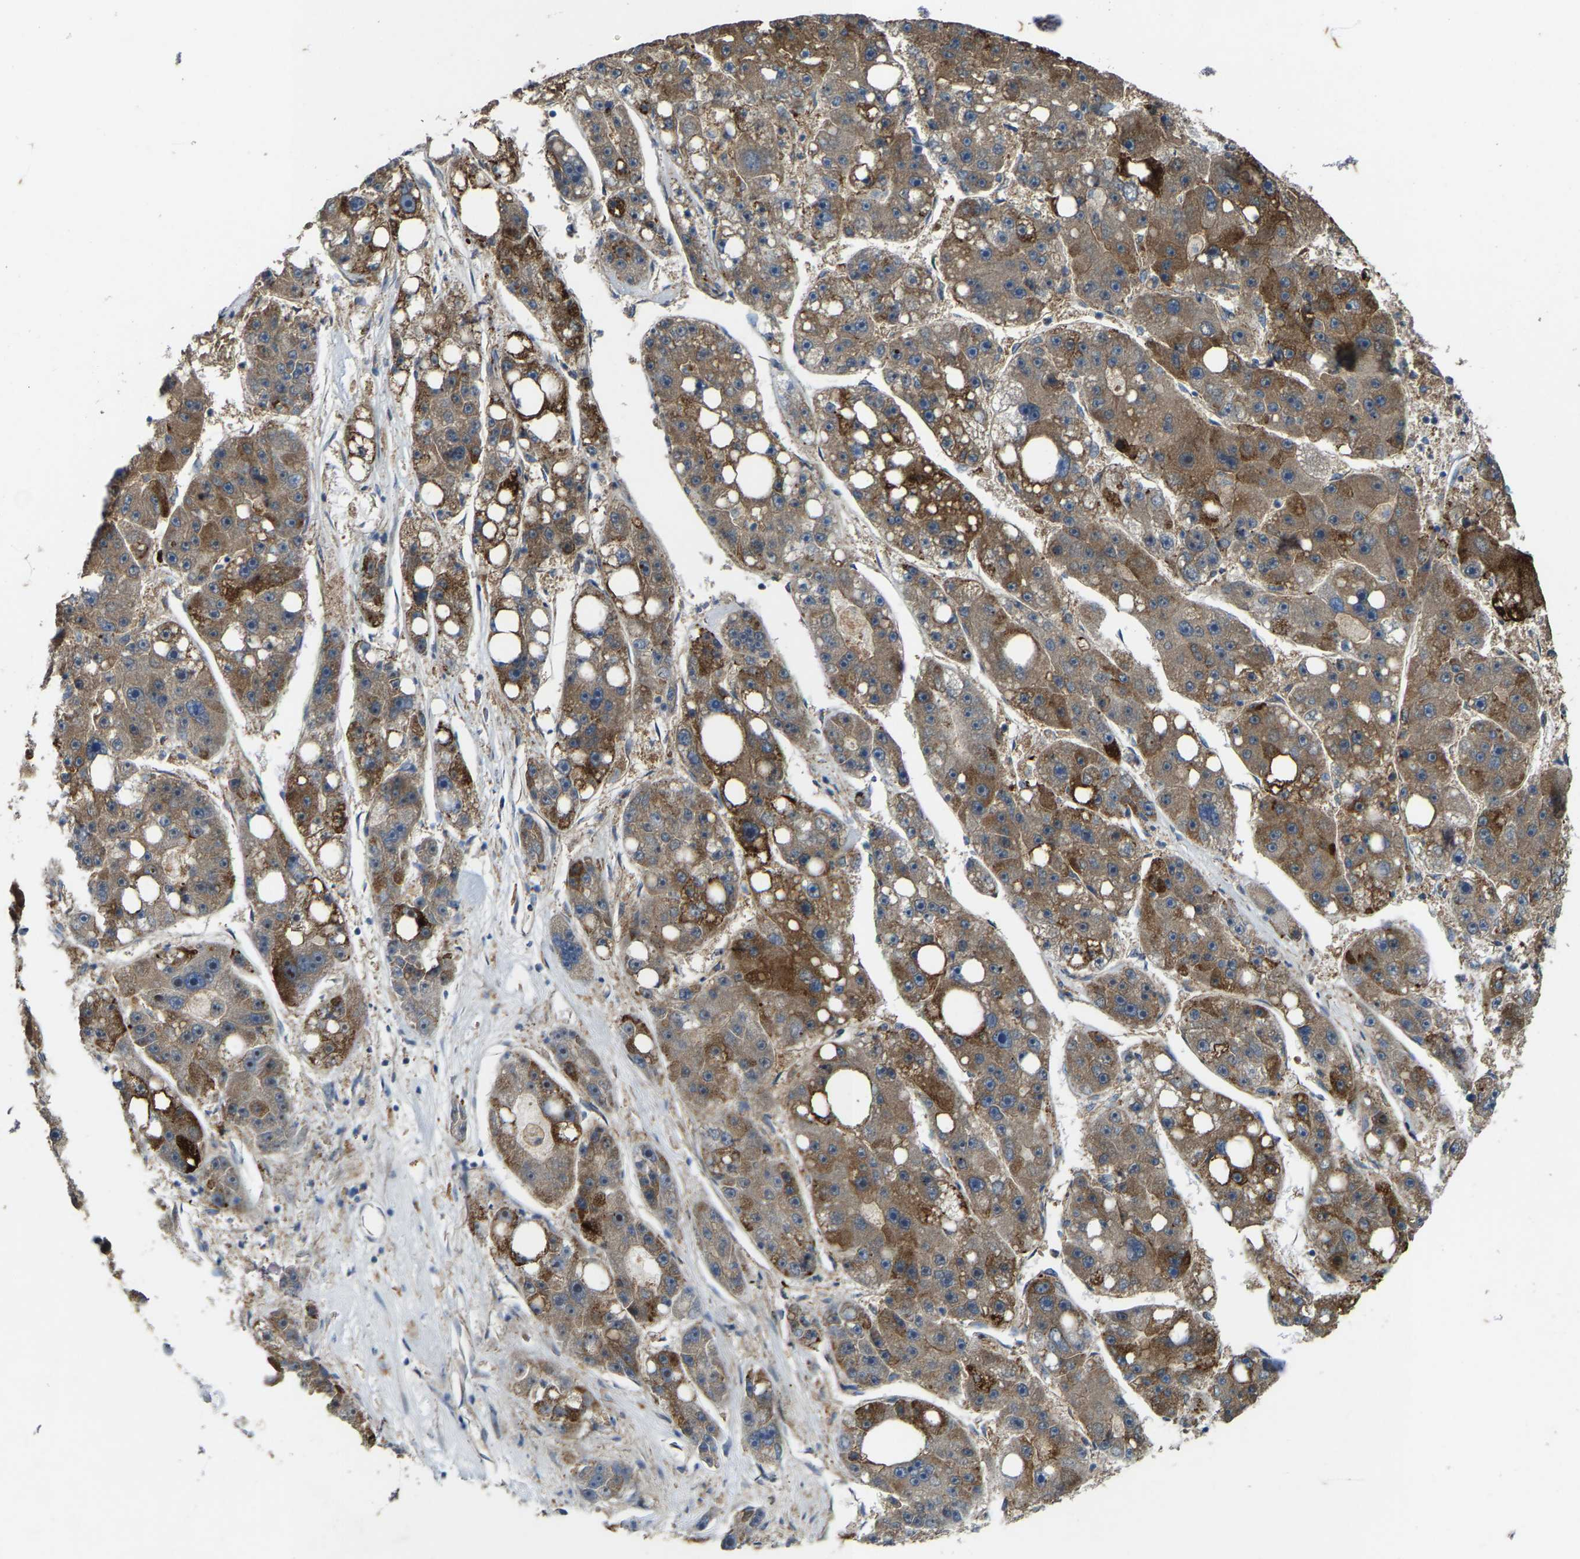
{"staining": {"intensity": "strong", "quantity": "25%-75%", "location": "cytoplasmic/membranous"}, "tissue": "liver cancer", "cell_type": "Tumor cells", "image_type": "cancer", "snomed": [{"axis": "morphology", "description": "Carcinoma, Hepatocellular, NOS"}, {"axis": "topography", "description": "Liver"}], "caption": "Hepatocellular carcinoma (liver) stained for a protein displays strong cytoplasmic/membranous positivity in tumor cells.", "gene": "LRRC72", "patient": {"sex": "female", "age": 61}}